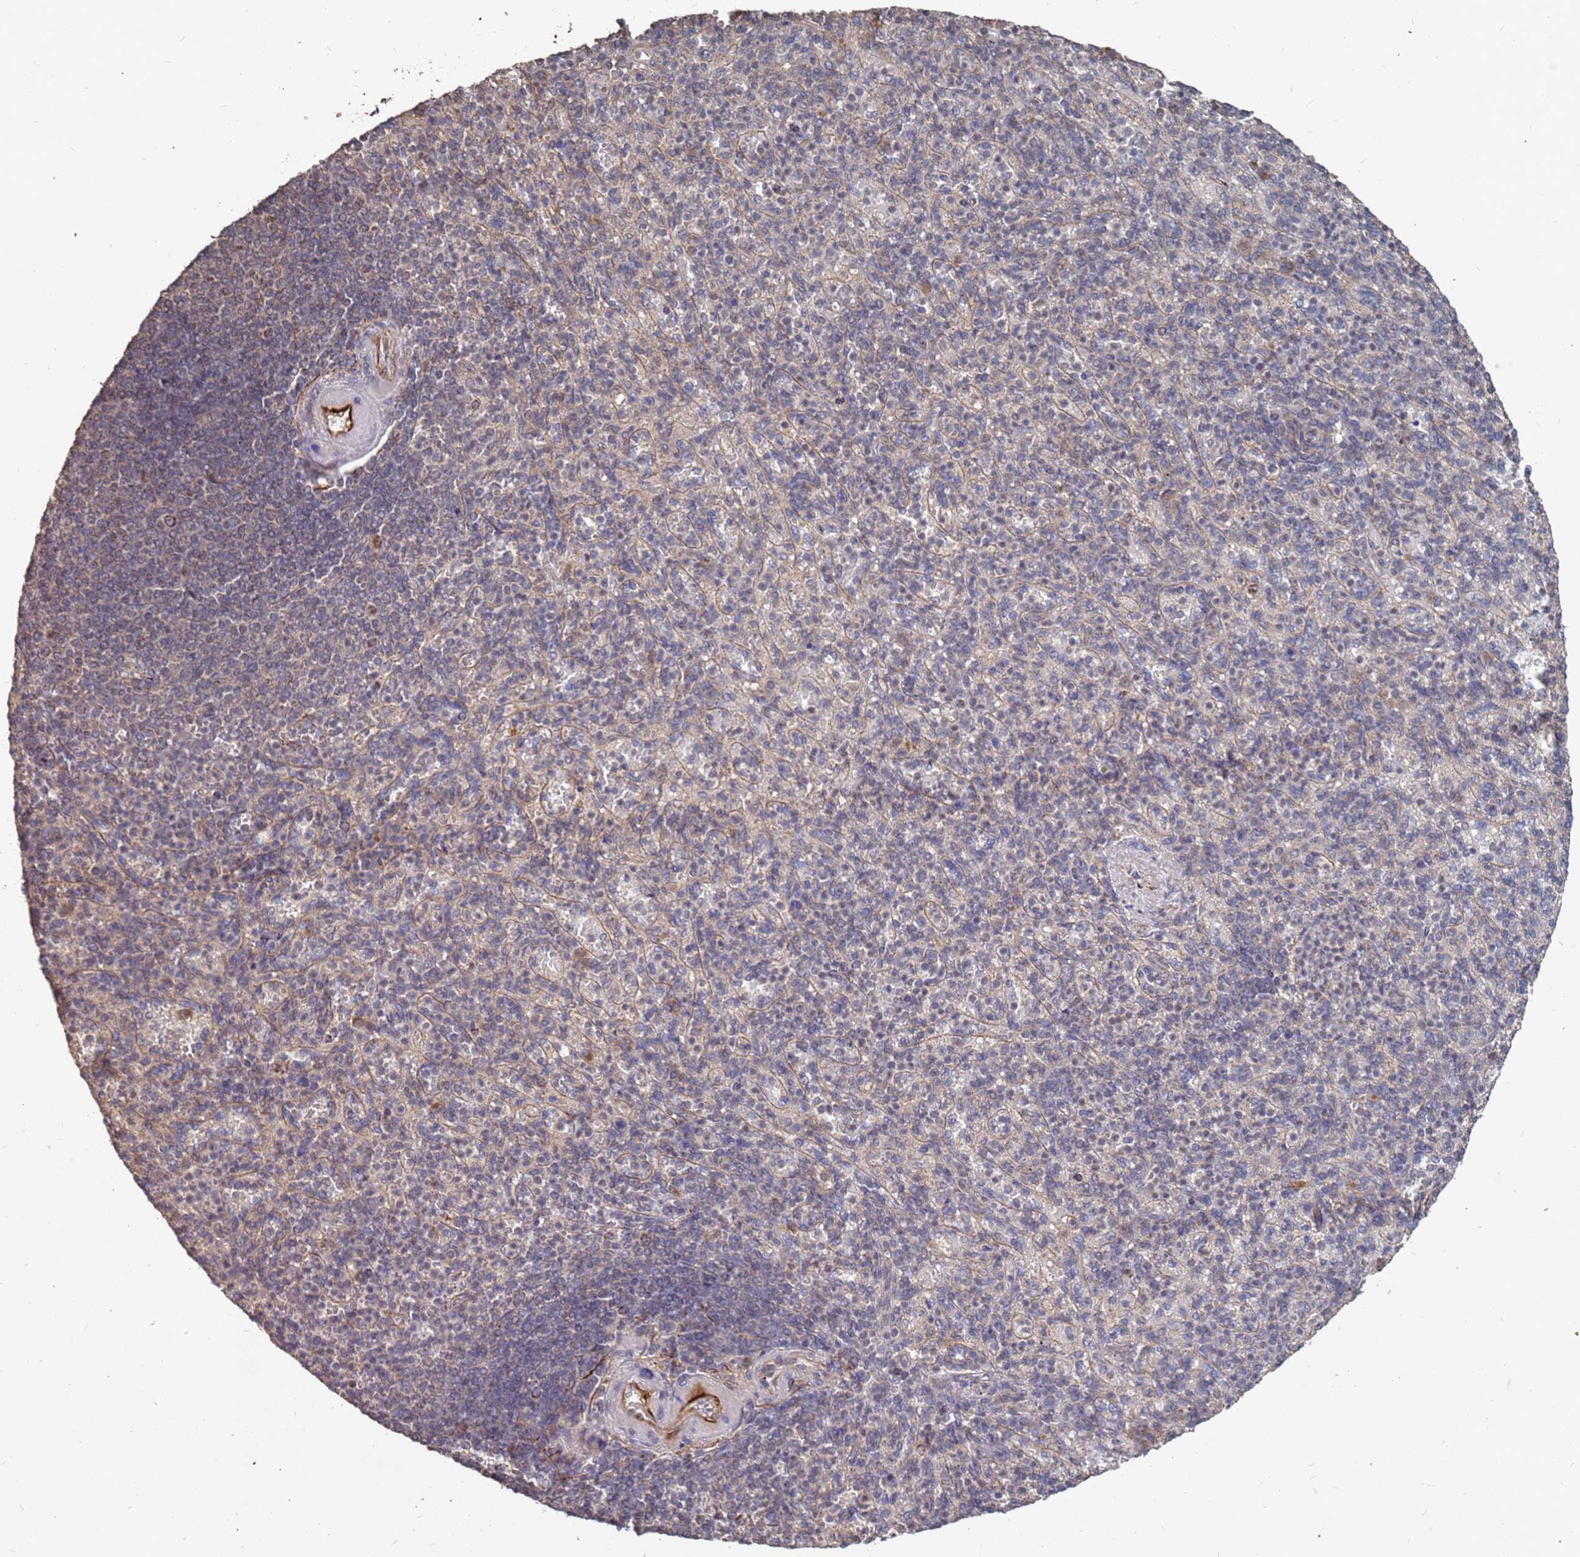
{"staining": {"intensity": "negative", "quantity": "none", "location": "none"}, "tissue": "spleen", "cell_type": "Cells in red pulp", "image_type": "normal", "snomed": [{"axis": "morphology", "description": "Normal tissue, NOS"}, {"axis": "topography", "description": "Spleen"}], "caption": "A high-resolution image shows immunohistochemistry (IHC) staining of normal spleen, which shows no significant expression in cells in red pulp.", "gene": "PRORP", "patient": {"sex": "female", "age": 74}}